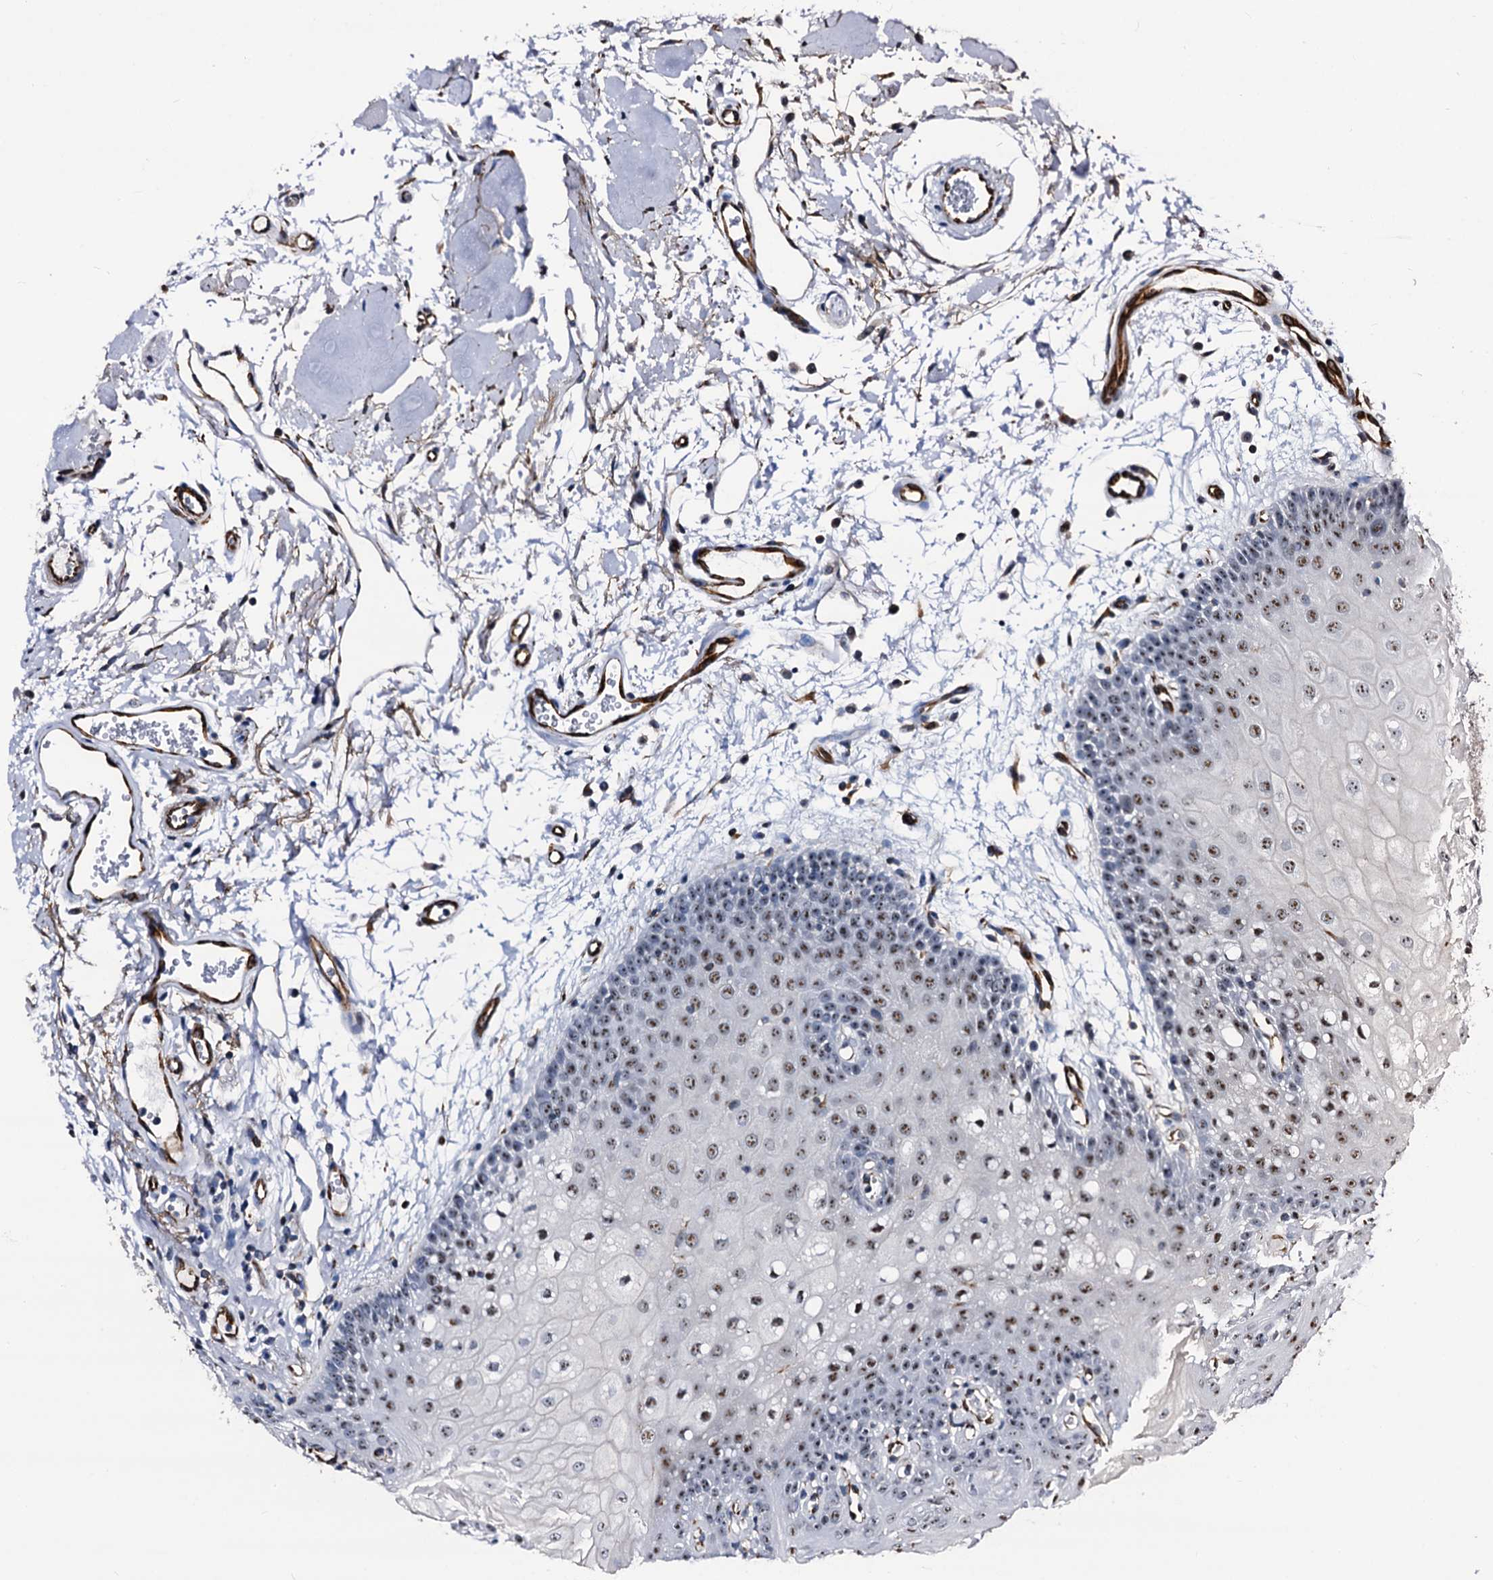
{"staining": {"intensity": "moderate", "quantity": ">75%", "location": "nuclear"}, "tissue": "oral mucosa", "cell_type": "Squamous epithelial cells", "image_type": "normal", "snomed": [{"axis": "morphology", "description": "Normal tissue, NOS"}, {"axis": "topography", "description": "Oral tissue"}, {"axis": "topography", "description": "Tounge, NOS"}], "caption": "Immunohistochemical staining of benign oral mucosa reveals >75% levels of moderate nuclear protein expression in about >75% of squamous epithelial cells.", "gene": "EMG1", "patient": {"sex": "female", "age": 73}}